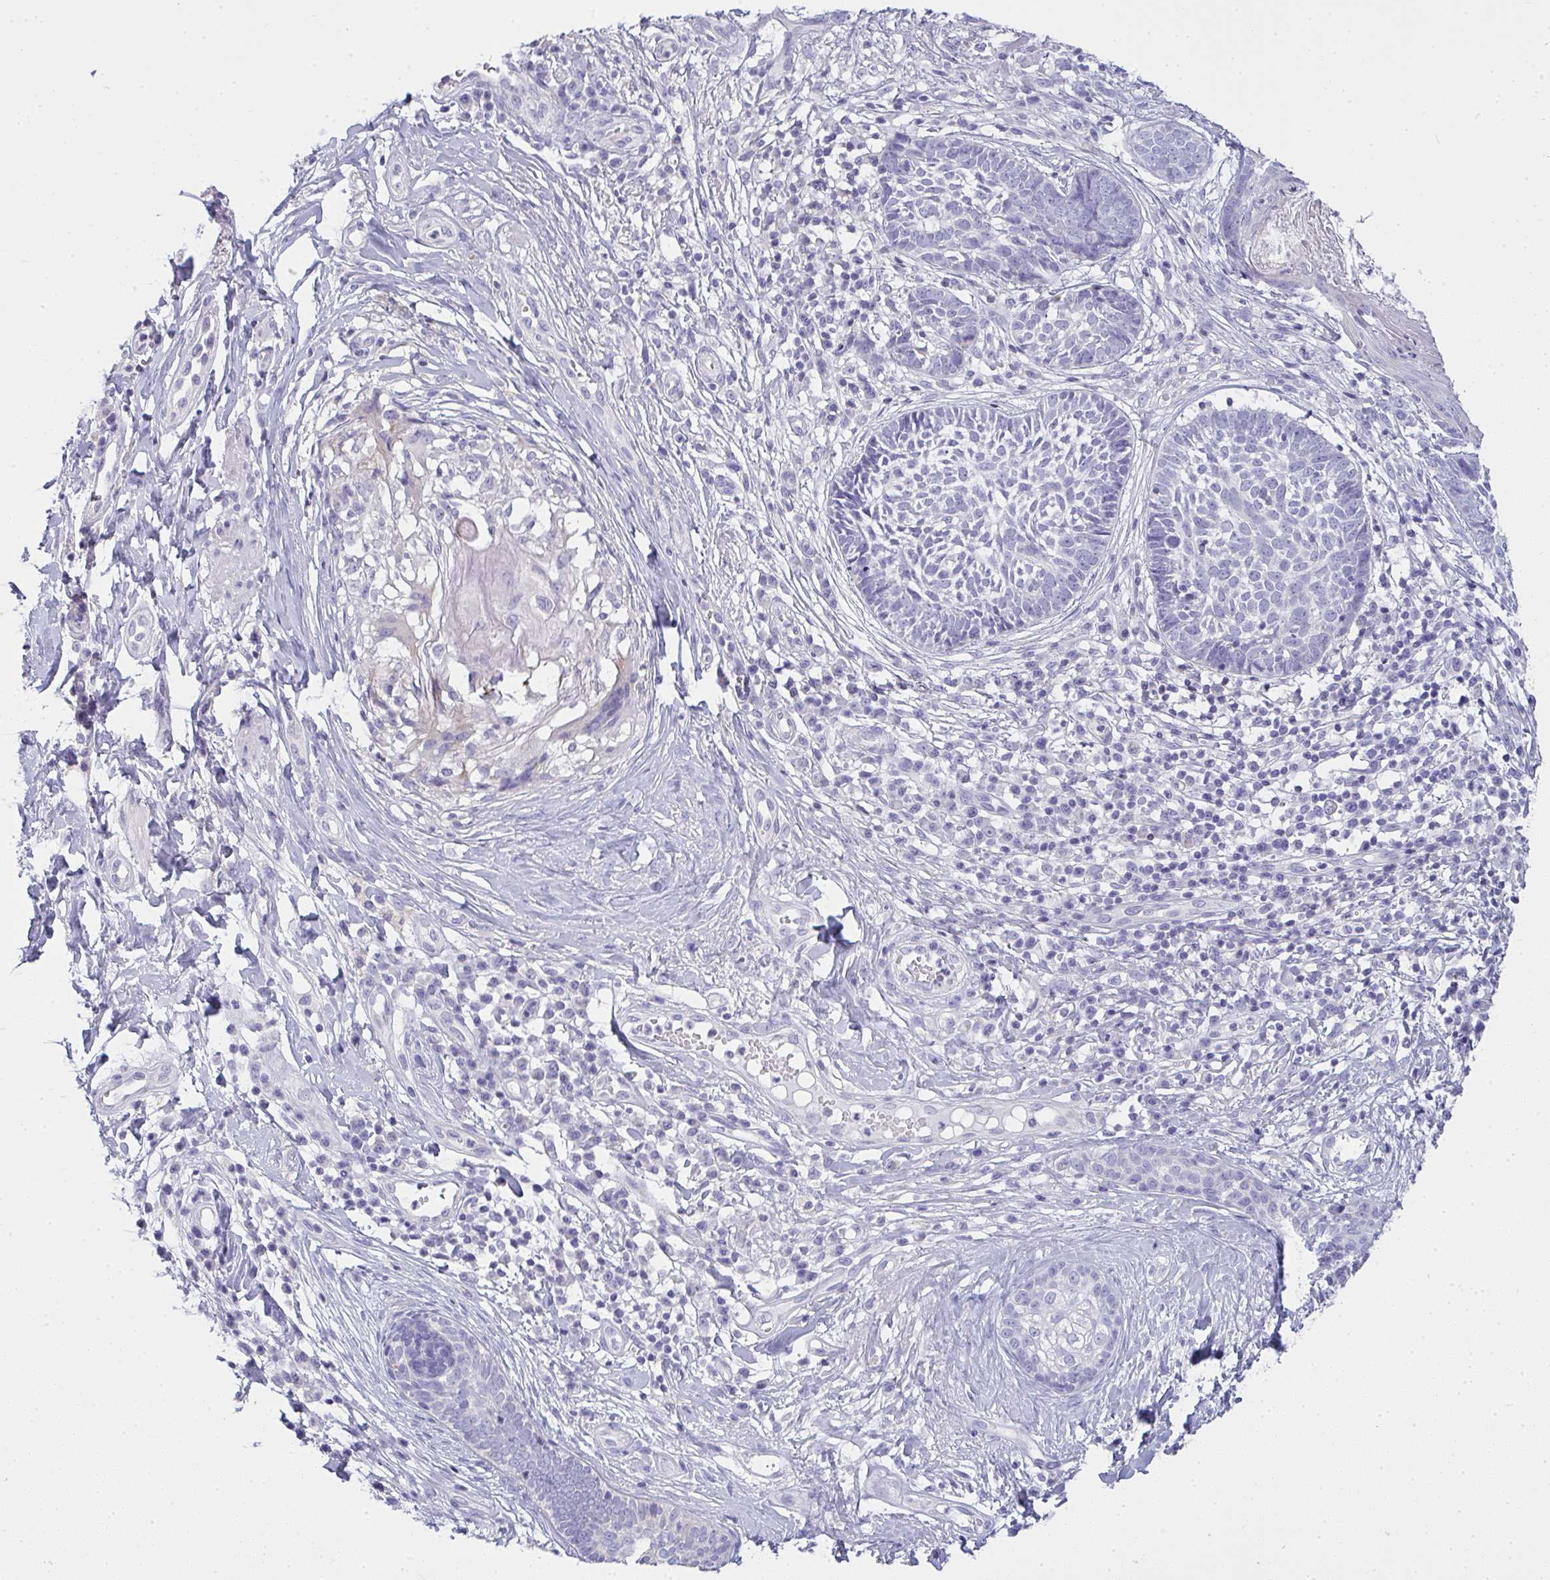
{"staining": {"intensity": "negative", "quantity": "none", "location": "none"}, "tissue": "skin cancer", "cell_type": "Tumor cells", "image_type": "cancer", "snomed": [{"axis": "morphology", "description": "Basal cell carcinoma"}, {"axis": "topography", "description": "Skin"}], "caption": "Tumor cells show no significant protein positivity in skin basal cell carcinoma. (Stains: DAB (3,3'-diaminobenzidine) IHC with hematoxylin counter stain, Microscopy: brightfield microscopy at high magnification).", "gene": "GSDMB", "patient": {"sex": "female", "age": 89}}